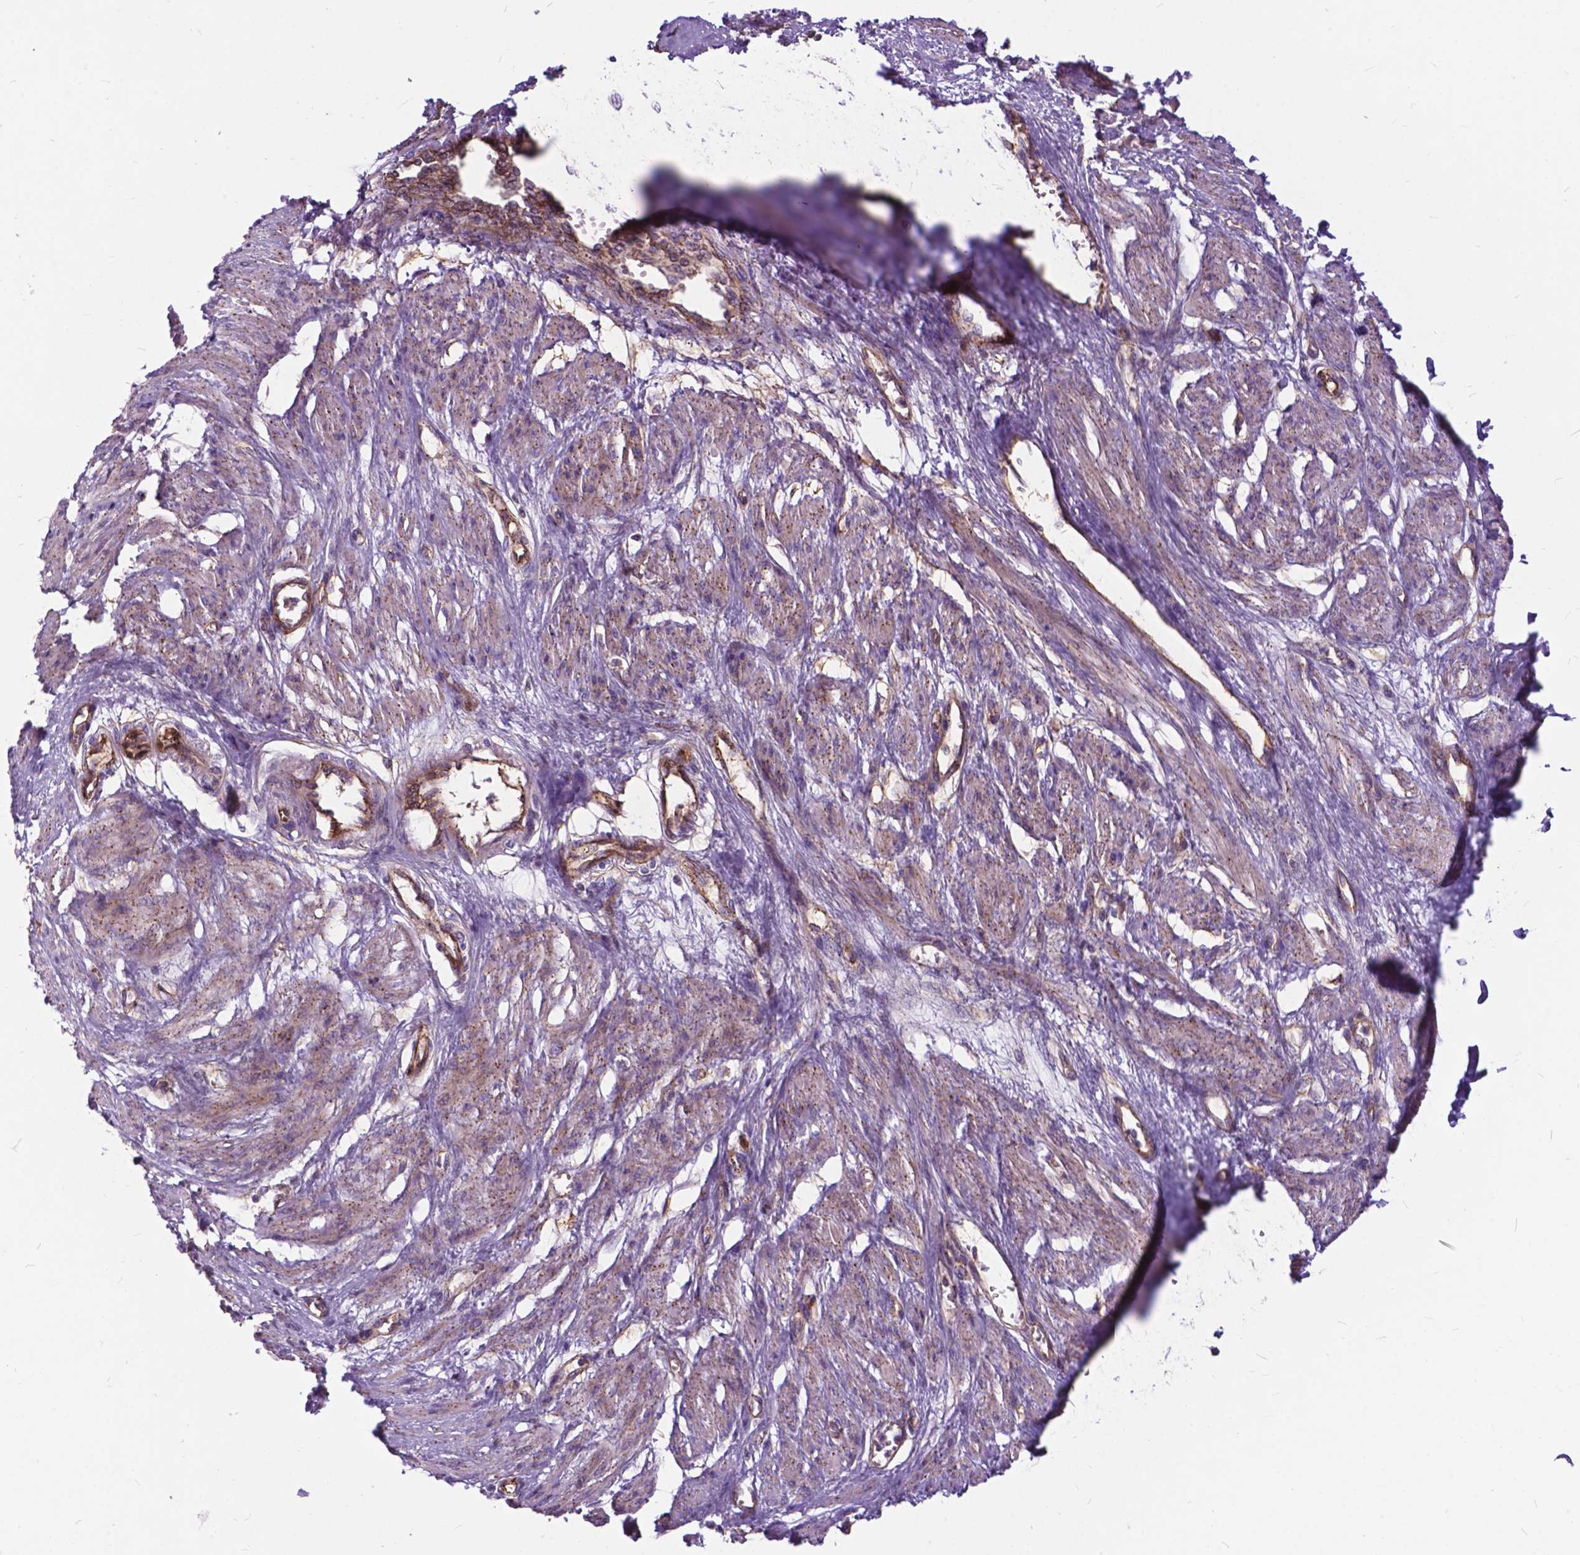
{"staining": {"intensity": "weak", "quantity": ">75%", "location": "cytoplasmic/membranous"}, "tissue": "smooth muscle", "cell_type": "Smooth muscle cells", "image_type": "normal", "snomed": [{"axis": "morphology", "description": "Normal tissue, NOS"}, {"axis": "topography", "description": "Smooth muscle"}, {"axis": "topography", "description": "Uterus"}], "caption": "A low amount of weak cytoplasmic/membranous staining is present in about >75% of smooth muscle cells in benign smooth muscle. Nuclei are stained in blue.", "gene": "FLT4", "patient": {"sex": "female", "age": 39}}